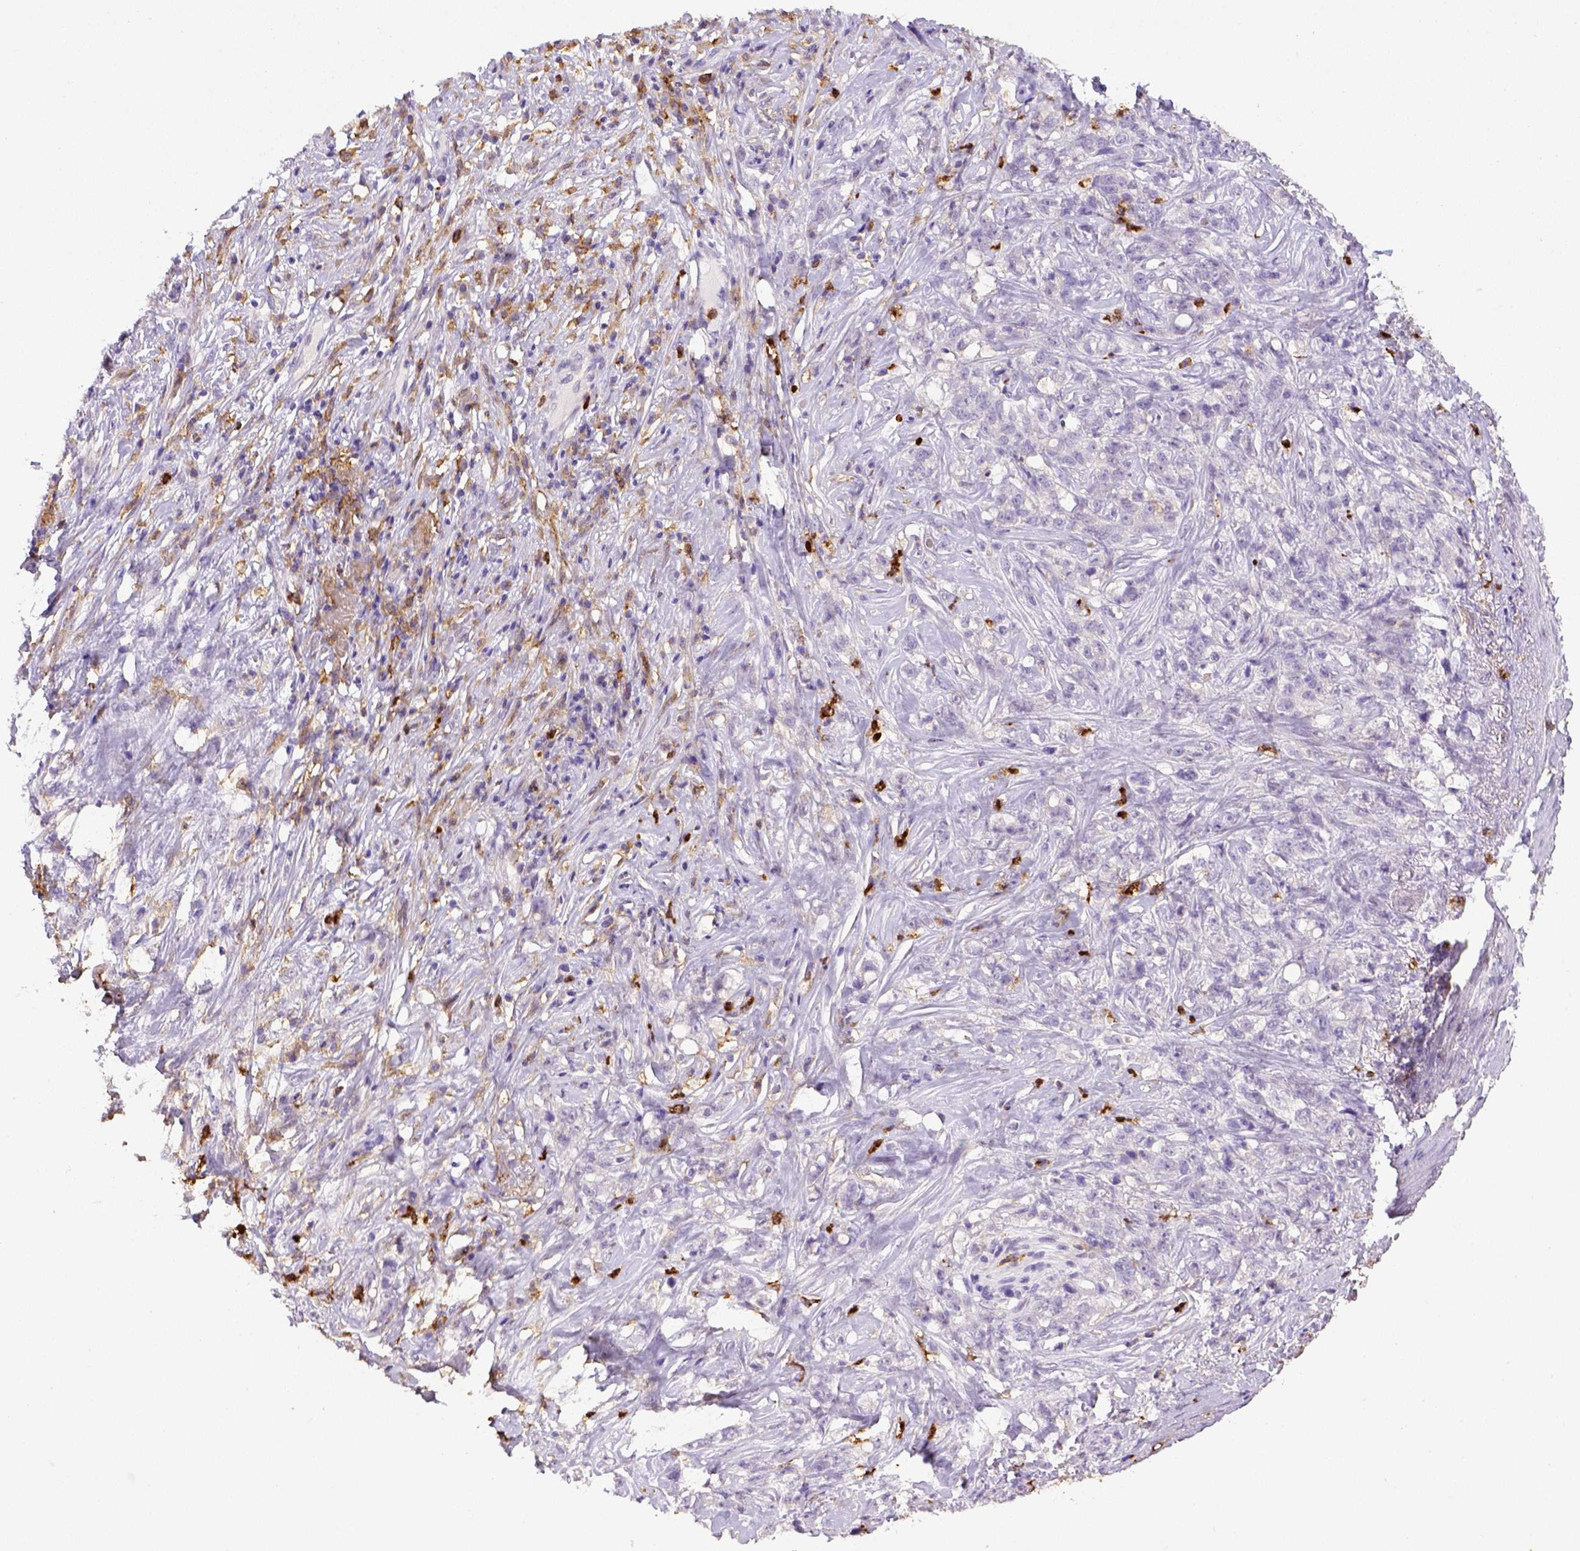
{"staining": {"intensity": "negative", "quantity": "none", "location": "none"}, "tissue": "stomach cancer", "cell_type": "Tumor cells", "image_type": "cancer", "snomed": [{"axis": "morphology", "description": "Adenocarcinoma, NOS"}, {"axis": "topography", "description": "Stomach, lower"}], "caption": "This is an immunohistochemistry (IHC) micrograph of stomach cancer. There is no positivity in tumor cells.", "gene": "ITGAM", "patient": {"sex": "male", "age": 88}}